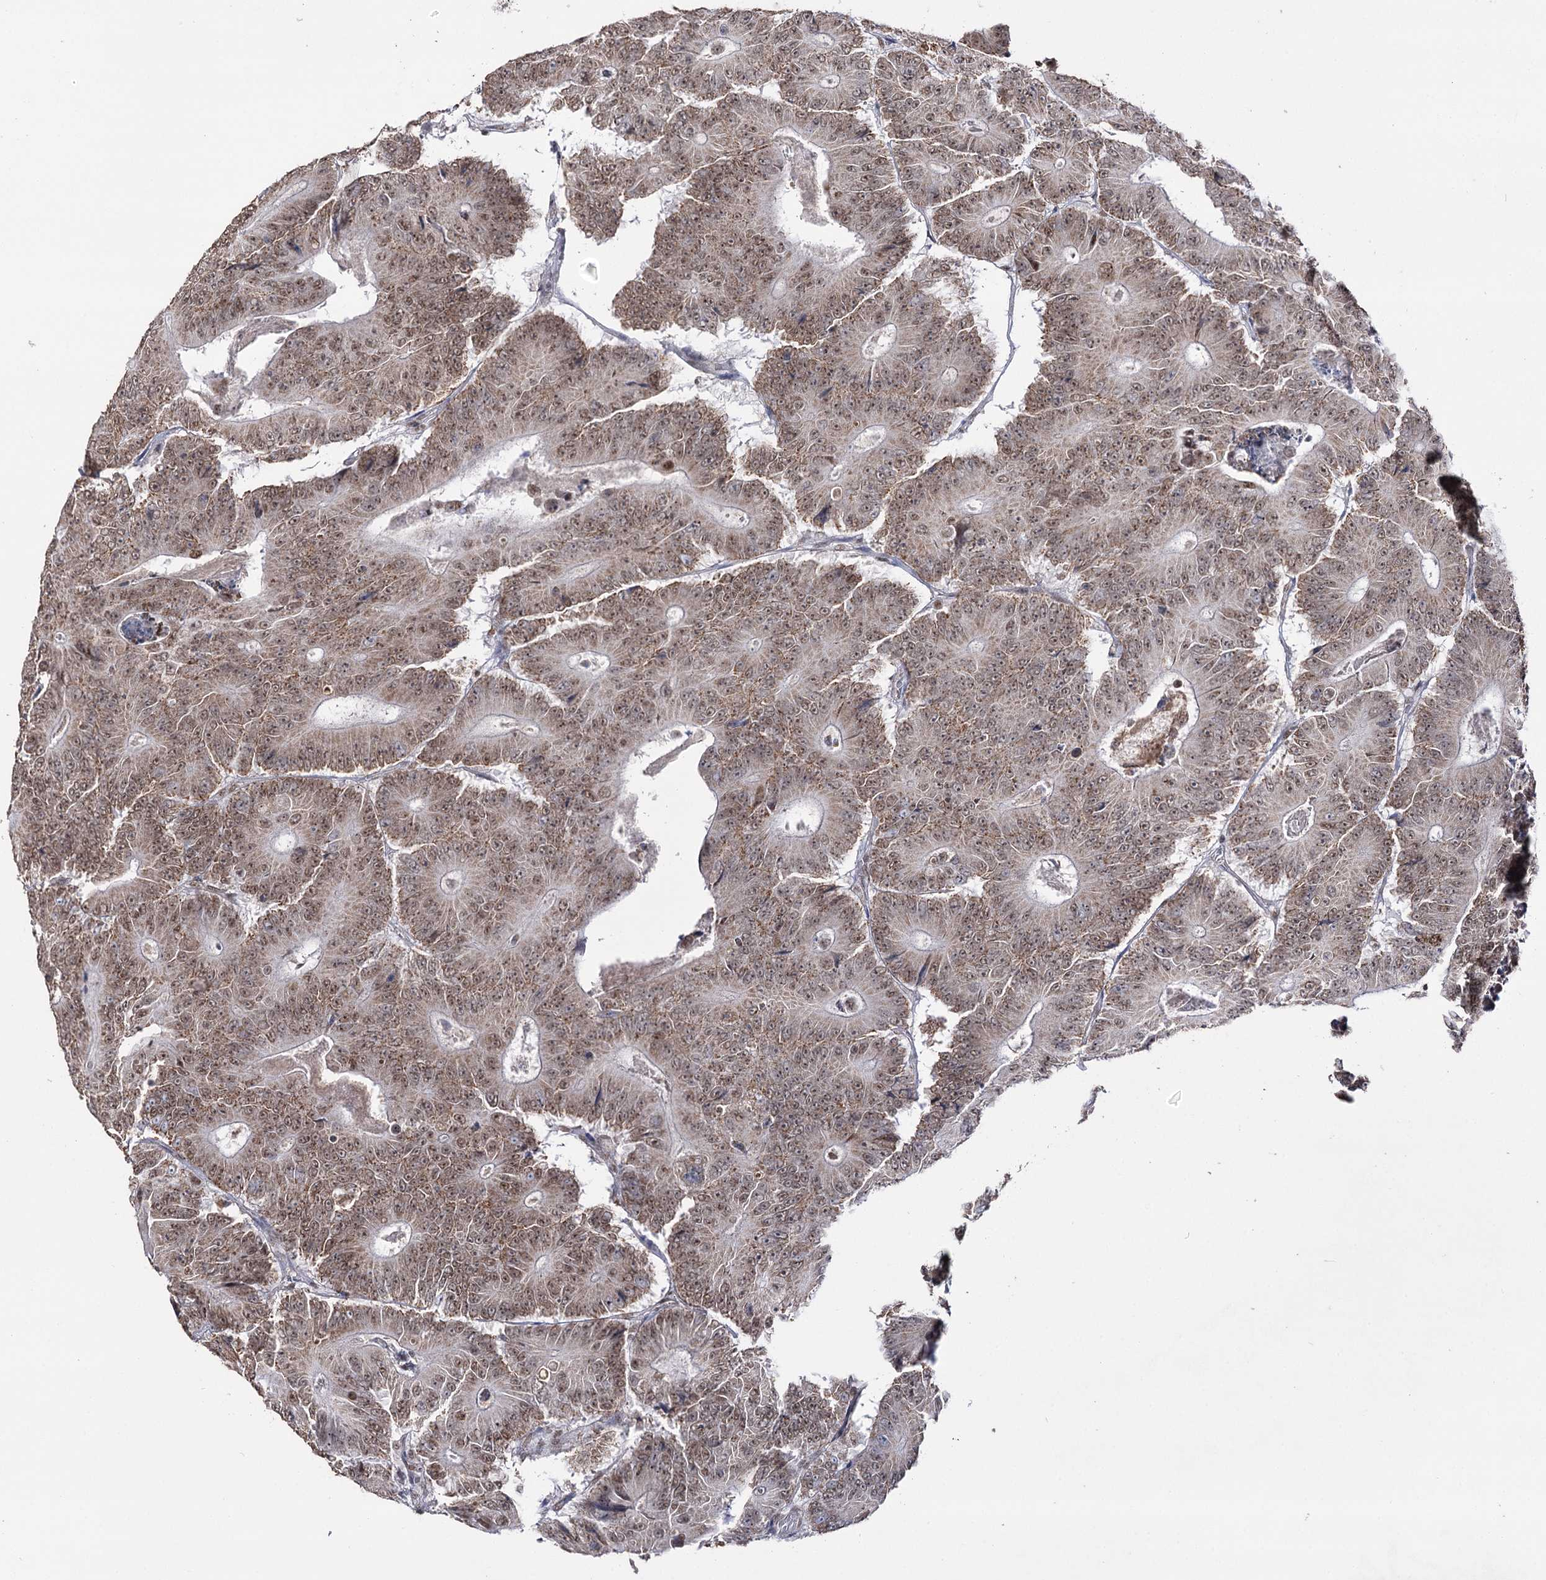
{"staining": {"intensity": "moderate", "quantity": ">75%", "location": "cytoplasmic/membranous,nuclear"}, "tissue": "colorectal cancer", "cell_type": "Tumor cells", "image_type": "cancer", "snomed": [{"axis": "morphology", "description": "Adenocarcinoma, NOS"}, {"axis": "topography", "description": "Colon"}], "caption": "Immunohistochemistry (DAB) staining of human colorectal cancer (adenocarcinoma) reveals moderate cytoplasmic/membranous and nuclear protein staining in approximately >75% of tumor cells. (DAB (3,3'-diaminobenzidine) IHC with brightfield microscopy, high magnification).", "gene": "VGLL4", "patient": {"sex": "male", "age": 83}}